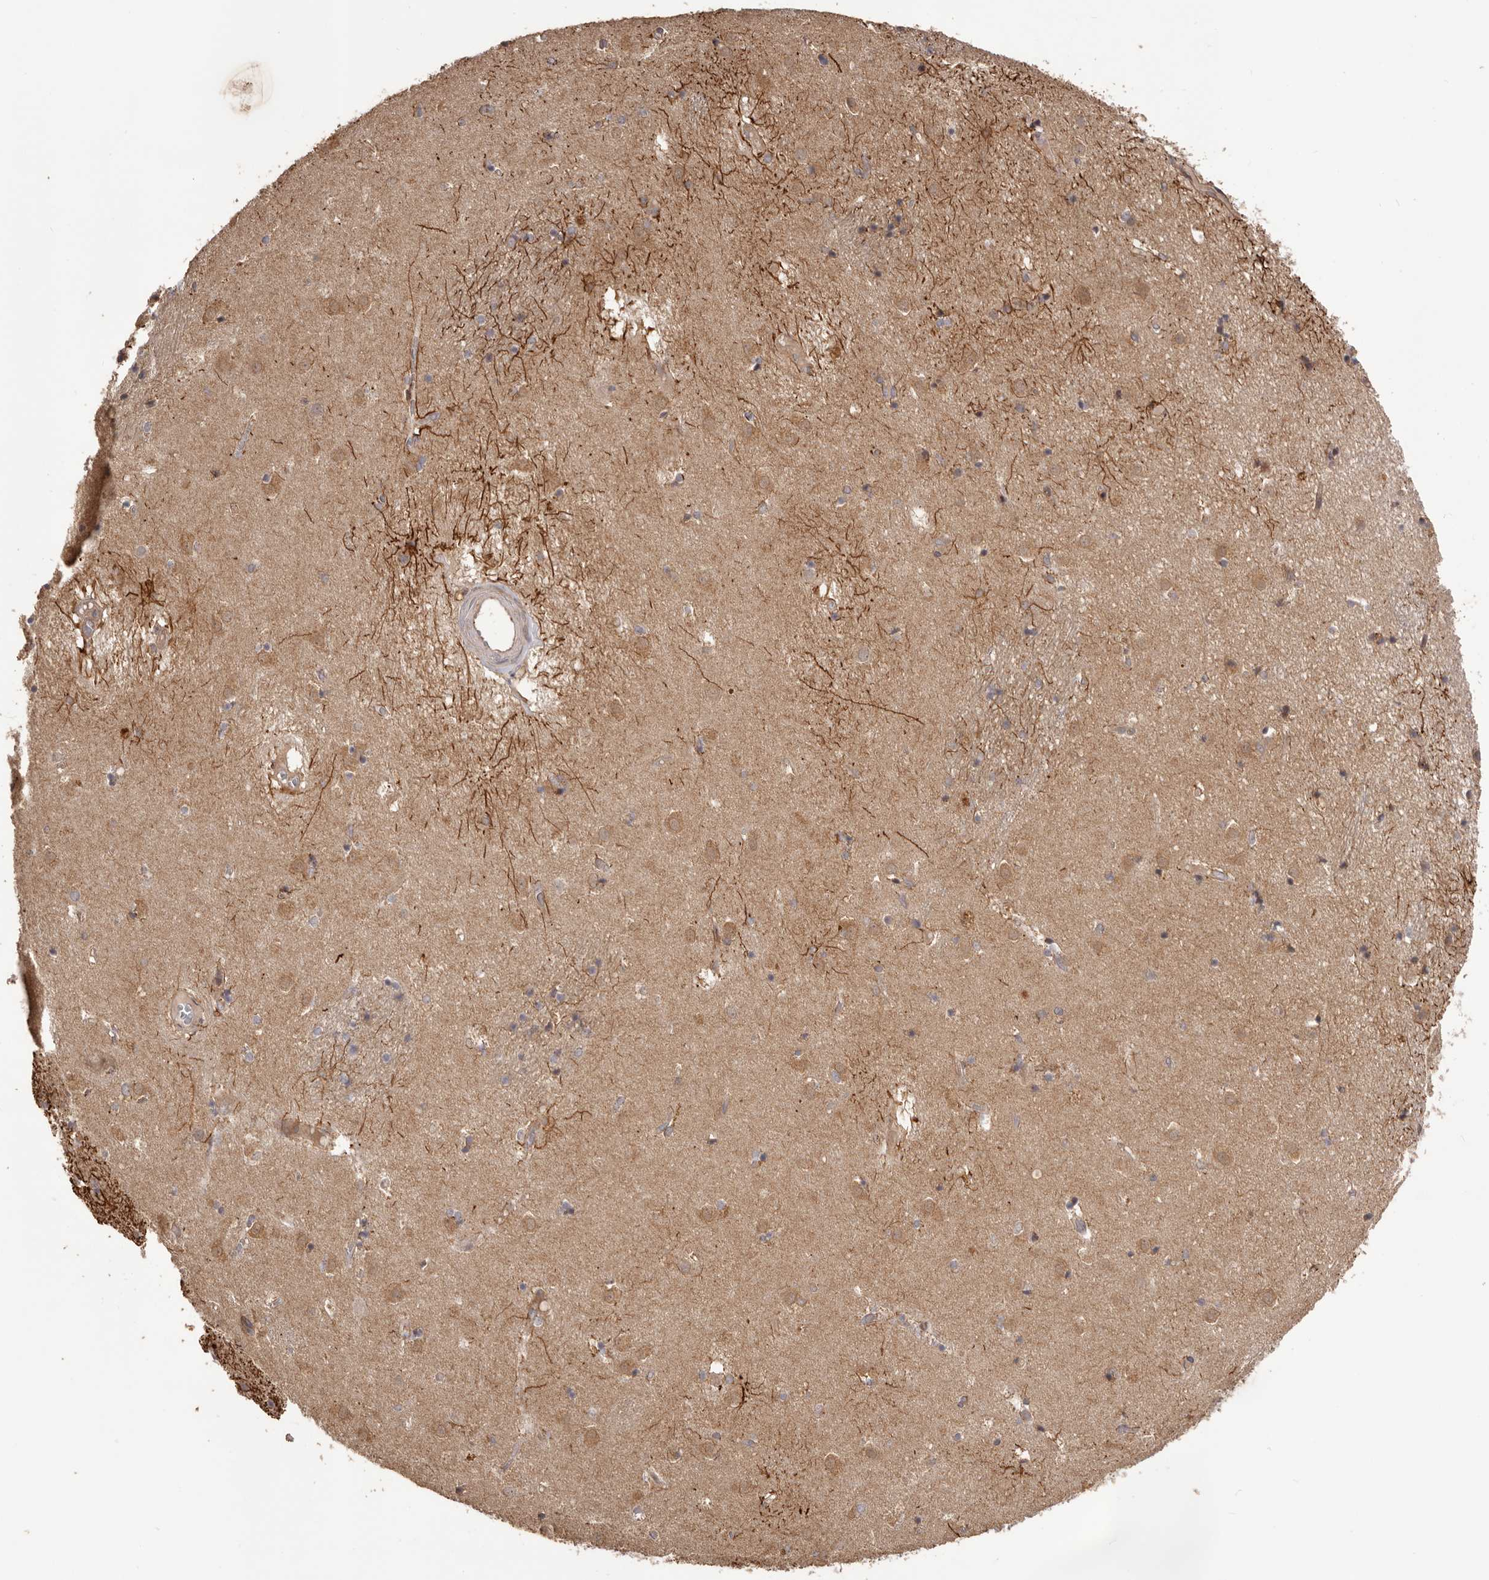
{"staining": {"intensity": "moderate", "quantity": "<25%", "location": "cytoplasmic/membranous"}, "tissue": "caudate", "cell_type": "Glial cells", "image_type": "normal", "snomed": [{"axis": "morphology", "description": "Normal tissue, NOS"}, {"axis": "topography", "description": "Lateral ventricle wall"}], "caption": "A low amount of moderate cytoplasmic/membranous expression is identified in approximately <25% of glial cells in benign caudate. Nuclei are stained in blue.", "gene": "QRSL1", "patient": {"sex": "male", "age": 70}}